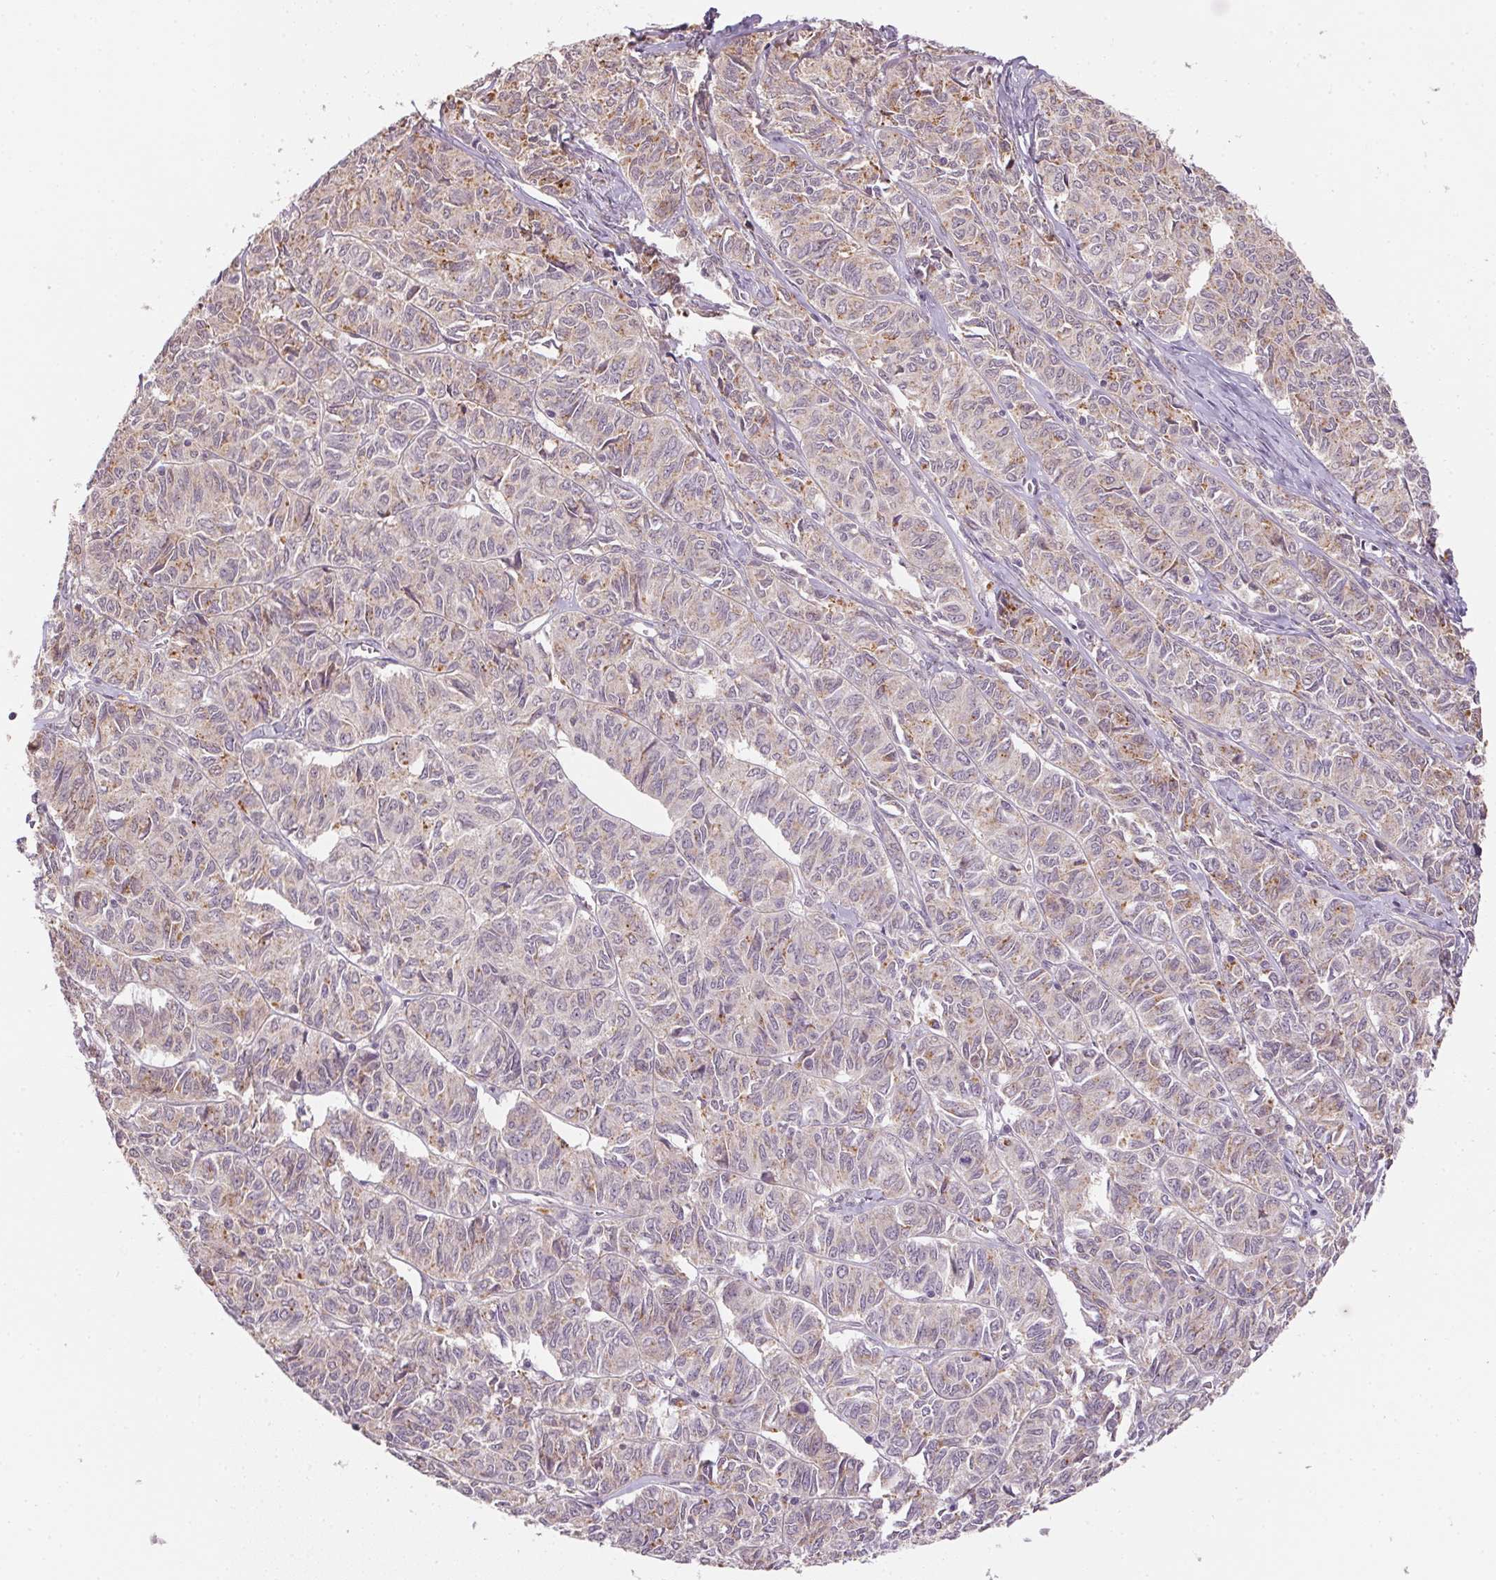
{"staining": {"intensity": "weak", "quantity": "25%-75%", "location": "cytoplasmic/membranous"}, "tissue": "ovarian cancer", "cell_type": "Tumor cells", "image_type": "cancer", "snomed": [{"axis": "morphology", "description": "Carcinoma, endometroid"}, {"axis": "topography", "description": "Ovary"}], "caption": "IHC (DAB) staining of ovarian cancer exhibits weak cytoplasmic/membranous protein staining in approximately 25%-75% of tumor cells. The protein of interest is shown in brown color, while the nuclei are stained blue.", "gene": "METTL13", "patient": {"sex": "female", "age": 80}}